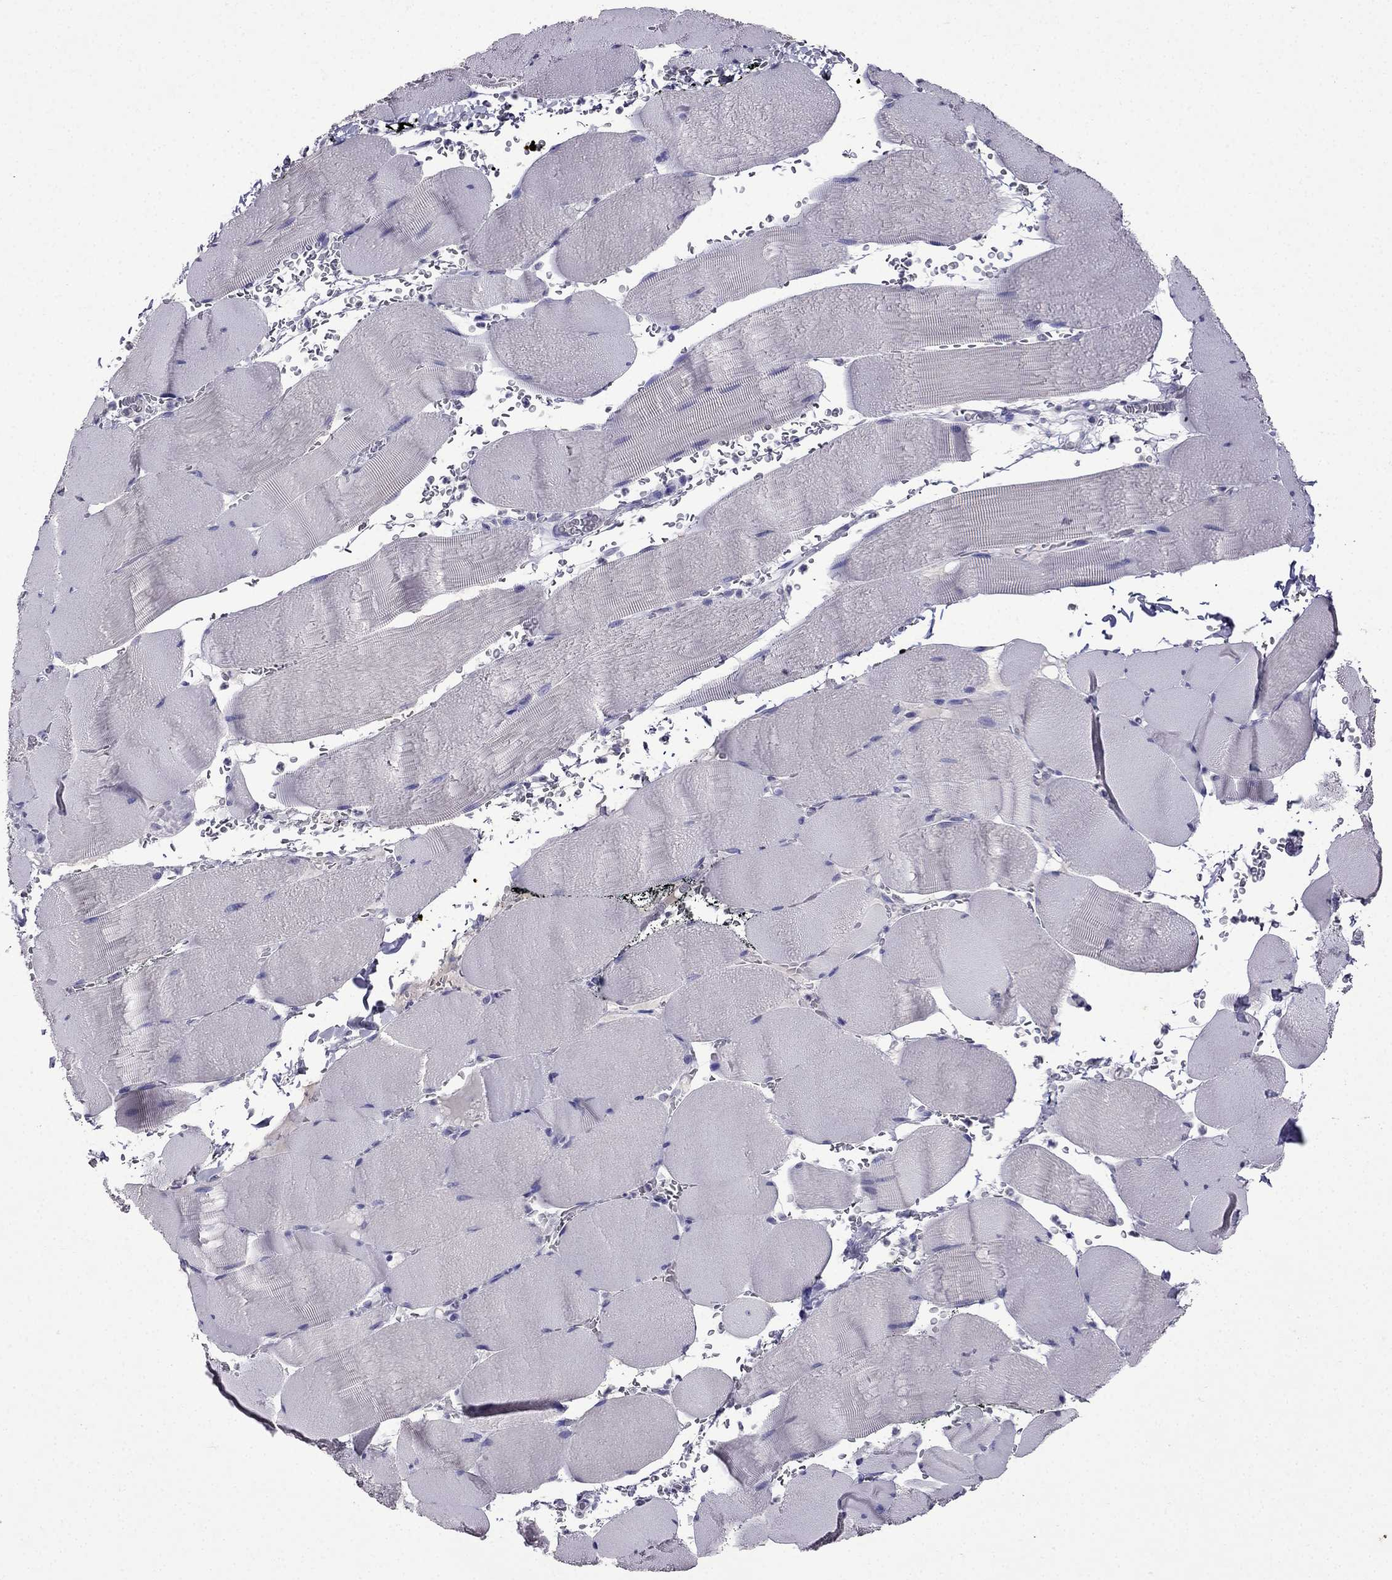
{"staining": {"intensity": "negative", "quantity": "none", "location": "none"}, "tissue": "skeletal muscle", "cell_type": "Myocytes", "image_type": "normal", "snomed": [{"axis": "morphology", "description": "Normal tissue, NOS"}, {"axis": "topography", "description": "Skeletal muscle"}], "caption": "DAB immunohistochemical staining of benign skeletal muscle displays no significant staining in myocytes.", "gene": "DNAH17", "patient": {"sex": "male", "age": 56}}